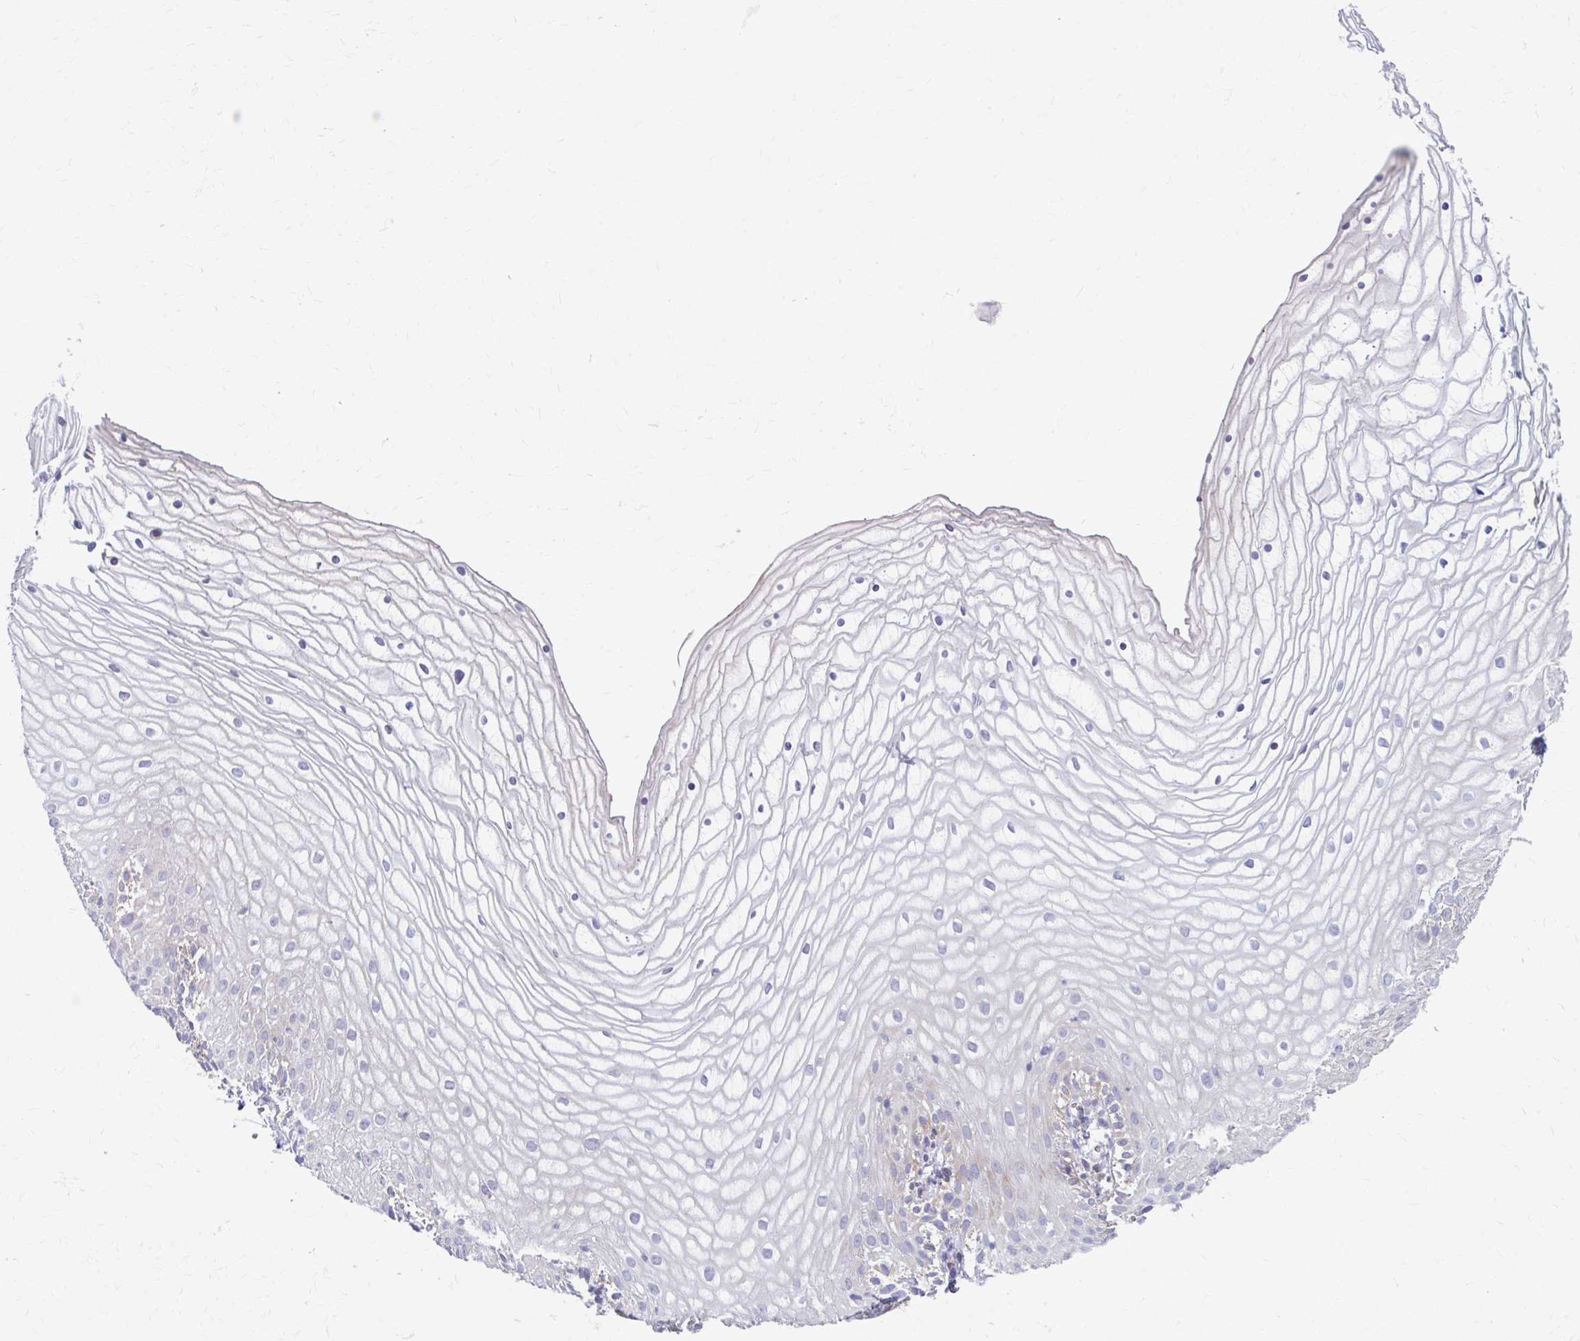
{"staining": {"intensity": "weak", "quantity": "25%-75%", "location": "cytoplasmic/membranous"}, "tissue": "vagina", "cell_type": "Squamous epithelial cells", "image_type": "normal", "snomed": [{"axis": "morphology", "description": "Normal tissue, NOS"}, {"axis": "topography", "description": "Vagina"}], "caption": "Vagina stained for a protein (brown) exhibits weak cytoplasmic/membranous positive expression in approximately 25%-75% of squamous epithelial cells.", "gene": "BEAN1", "patient": {"sex": "female", "age": 56}}